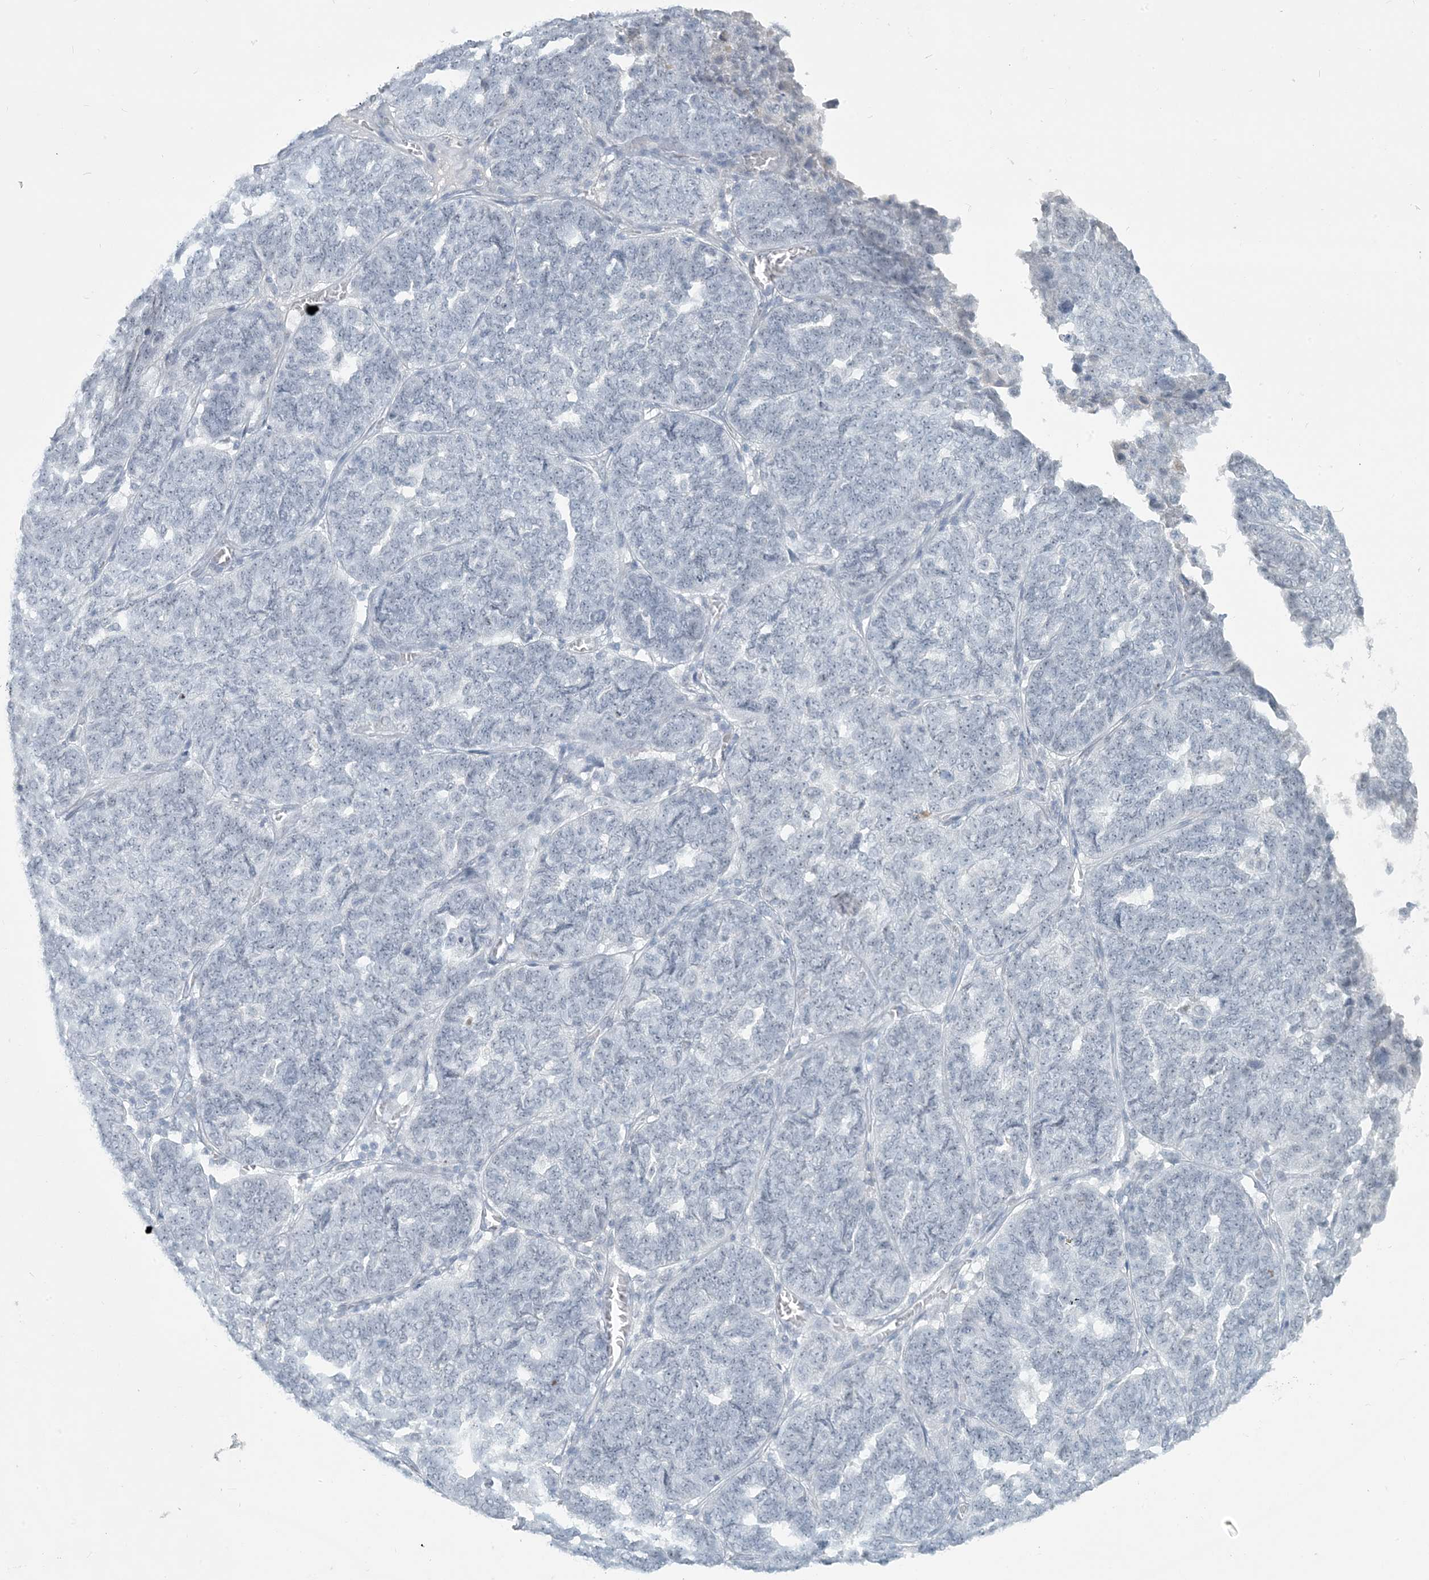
{"staining": {"intensity": "negative", "quantity": "none", "location": "none"}, "tissue": "ovarian cancer", "cell_type": "Tumor cells", "image_type": "cancer", "snomed": [{"axis": "morphology", "description": "Cystadenocarcinoma, serous, NOS"}, {"axis": "topography", "description": "Ovary"}], "caption": "Tumor cells show no significant protein positivity in ovarian cancer (serous cystadenocarcinoma). Nuclei are stained in blue.", "gene": "SCML1", "patient": {"sex": "female", "age": 59}}